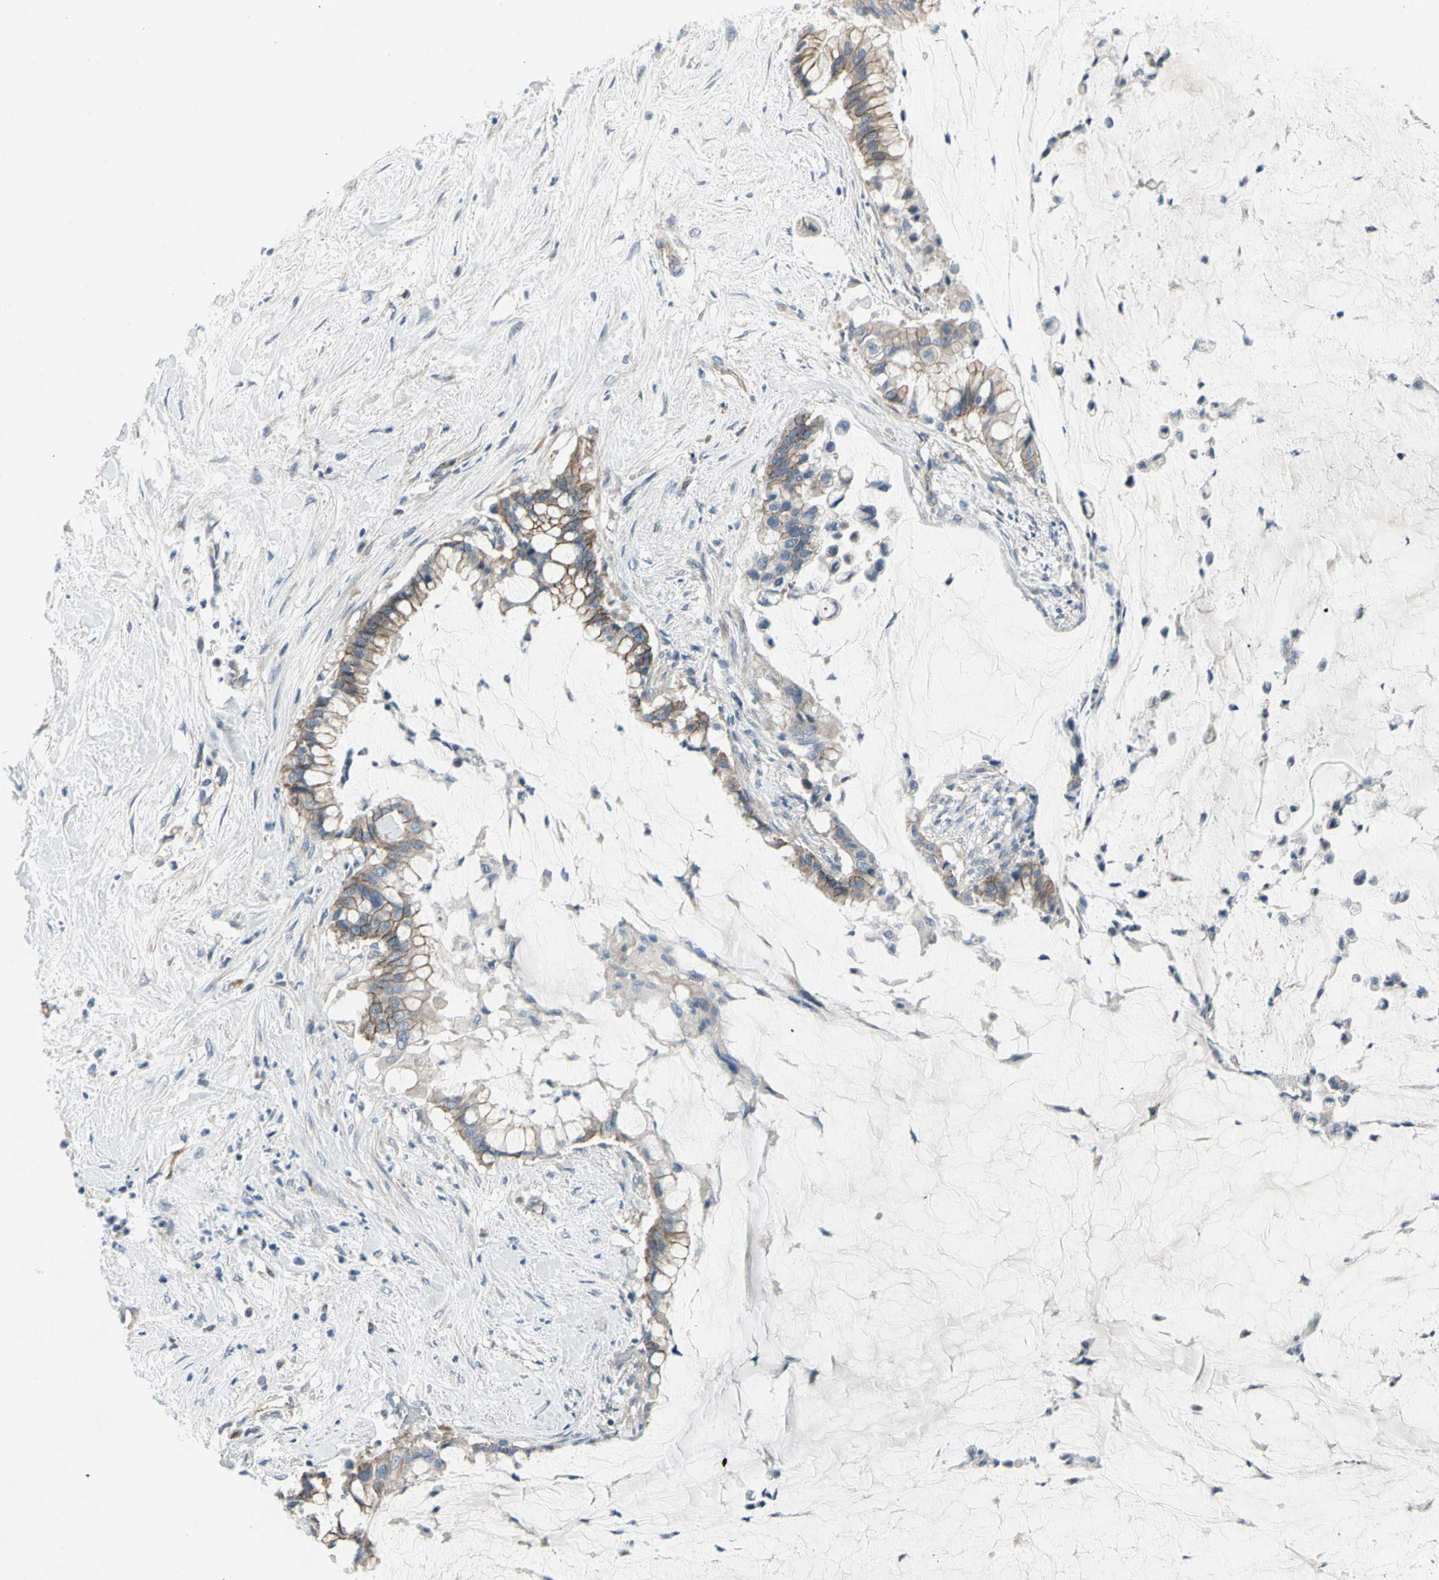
{"staining": {"intensity": "moderate", "quantity": "<25%", "location": "cytoplasmic/membranous"}, "tissue": "pancreatic cancer", "cell_type": "Tumor cells", "image_type": "cancer", "snomed": [{"axis": "morphology", "description": "Adenocarcinoma, NOS"}, {"axis": "topography", "description": "Pancreas"}], "caption": "Immunohistochemical staining of human pancreatic cancer reveals low levels of moderate cytoplasmic/membranous positivity in approximately <25% of tumor cells.", "gene": "LGR6", "patient": {"sex": "male", "age": 41}}